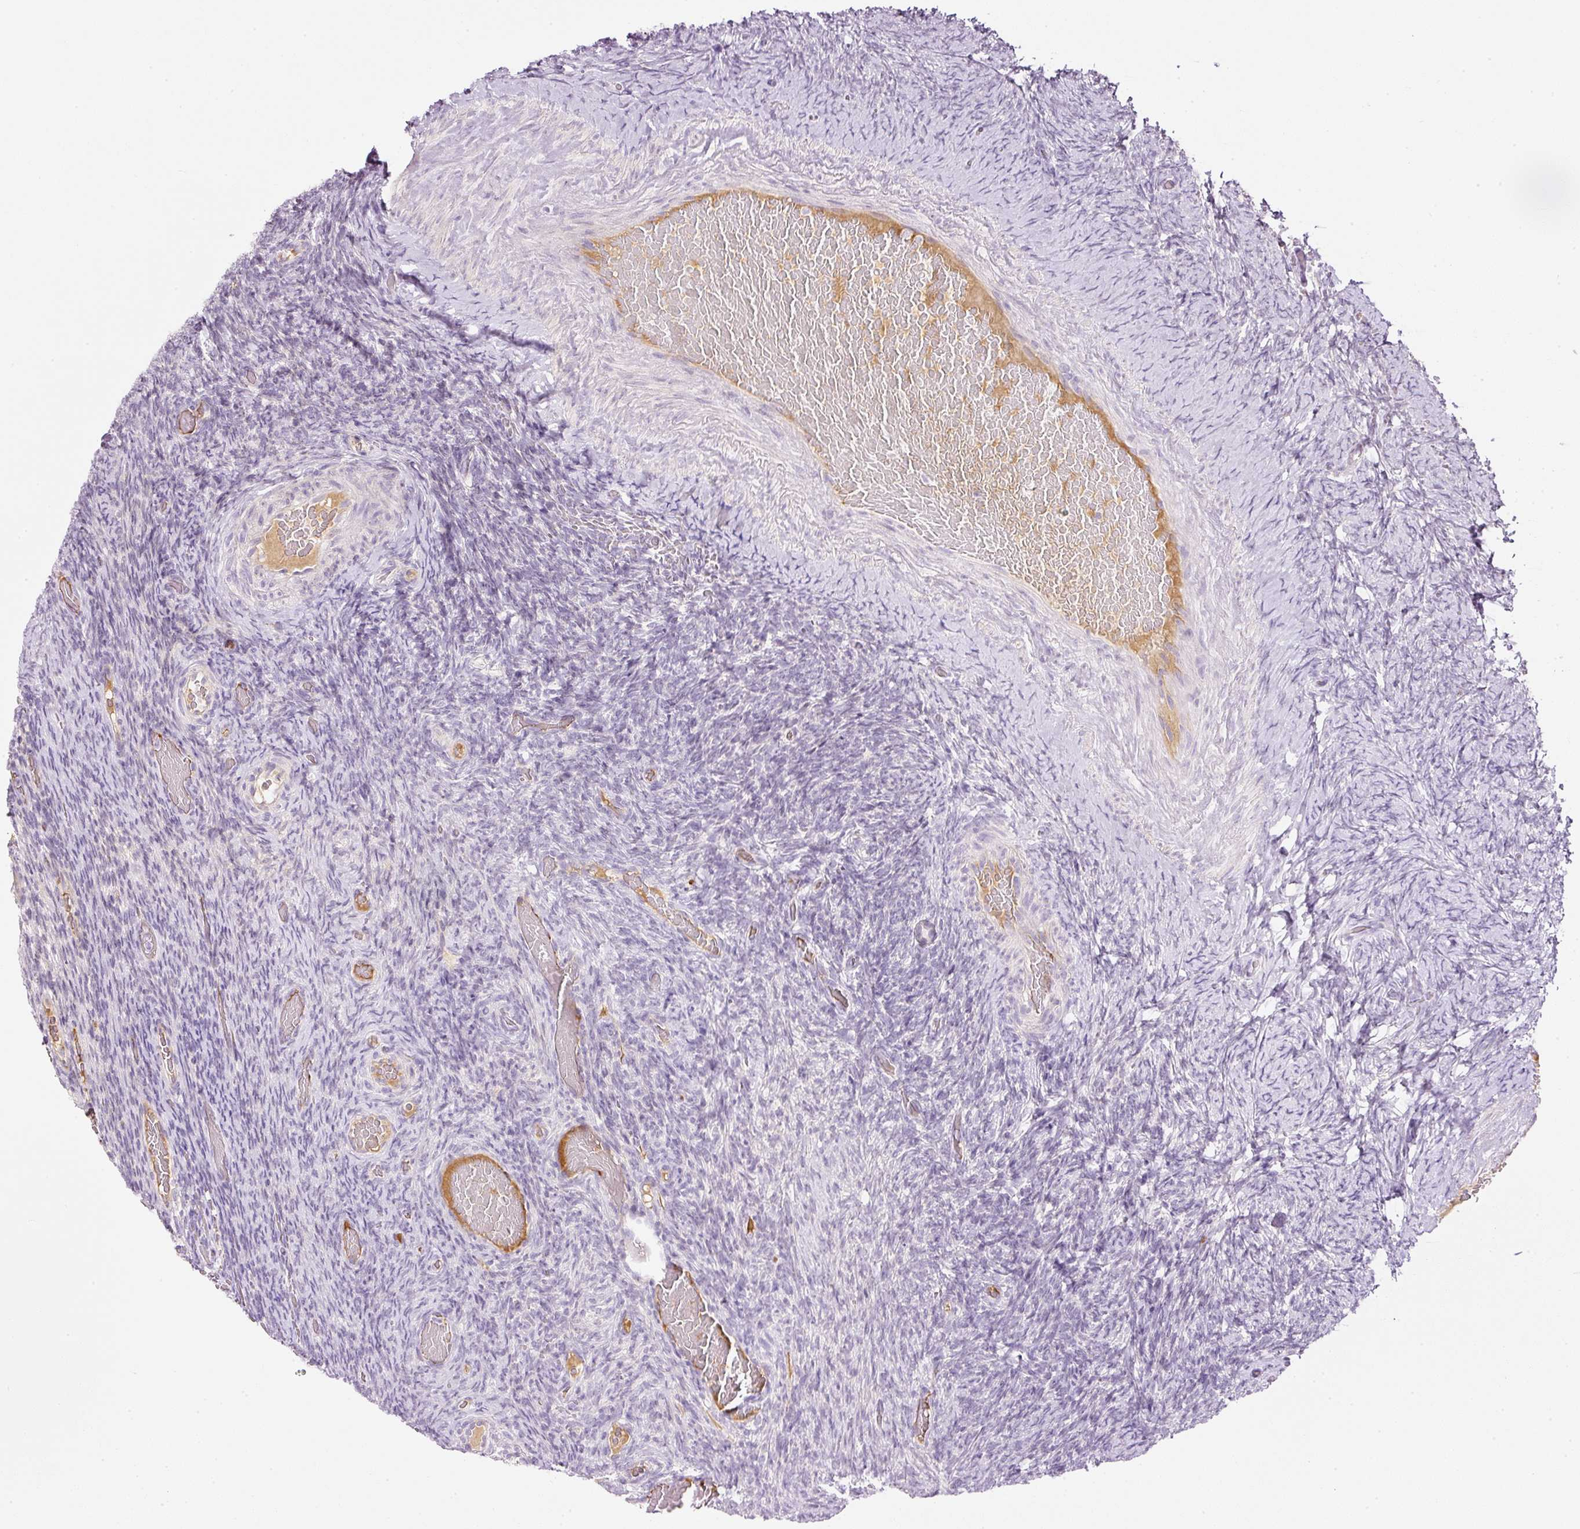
{"staining": {"intensity": "negative", "quantity": "none", "location": "none"}, "tissue": "ovary", "cell_type": "Ovarian stroma cells", "image_type": "normal", "snomed": [{"axis": "morphology", "description": "Normal tissue, NOS"}, {"axis": "topography", "description": "Ovary"}], "caption": "This is an immunohistochemistry (IHC) histopathology image of unremarkable ovary. There is no staining in ovarian stroma cells.", "gene": "KPNA5", "patient": {"sex": "female", "age": 34}}